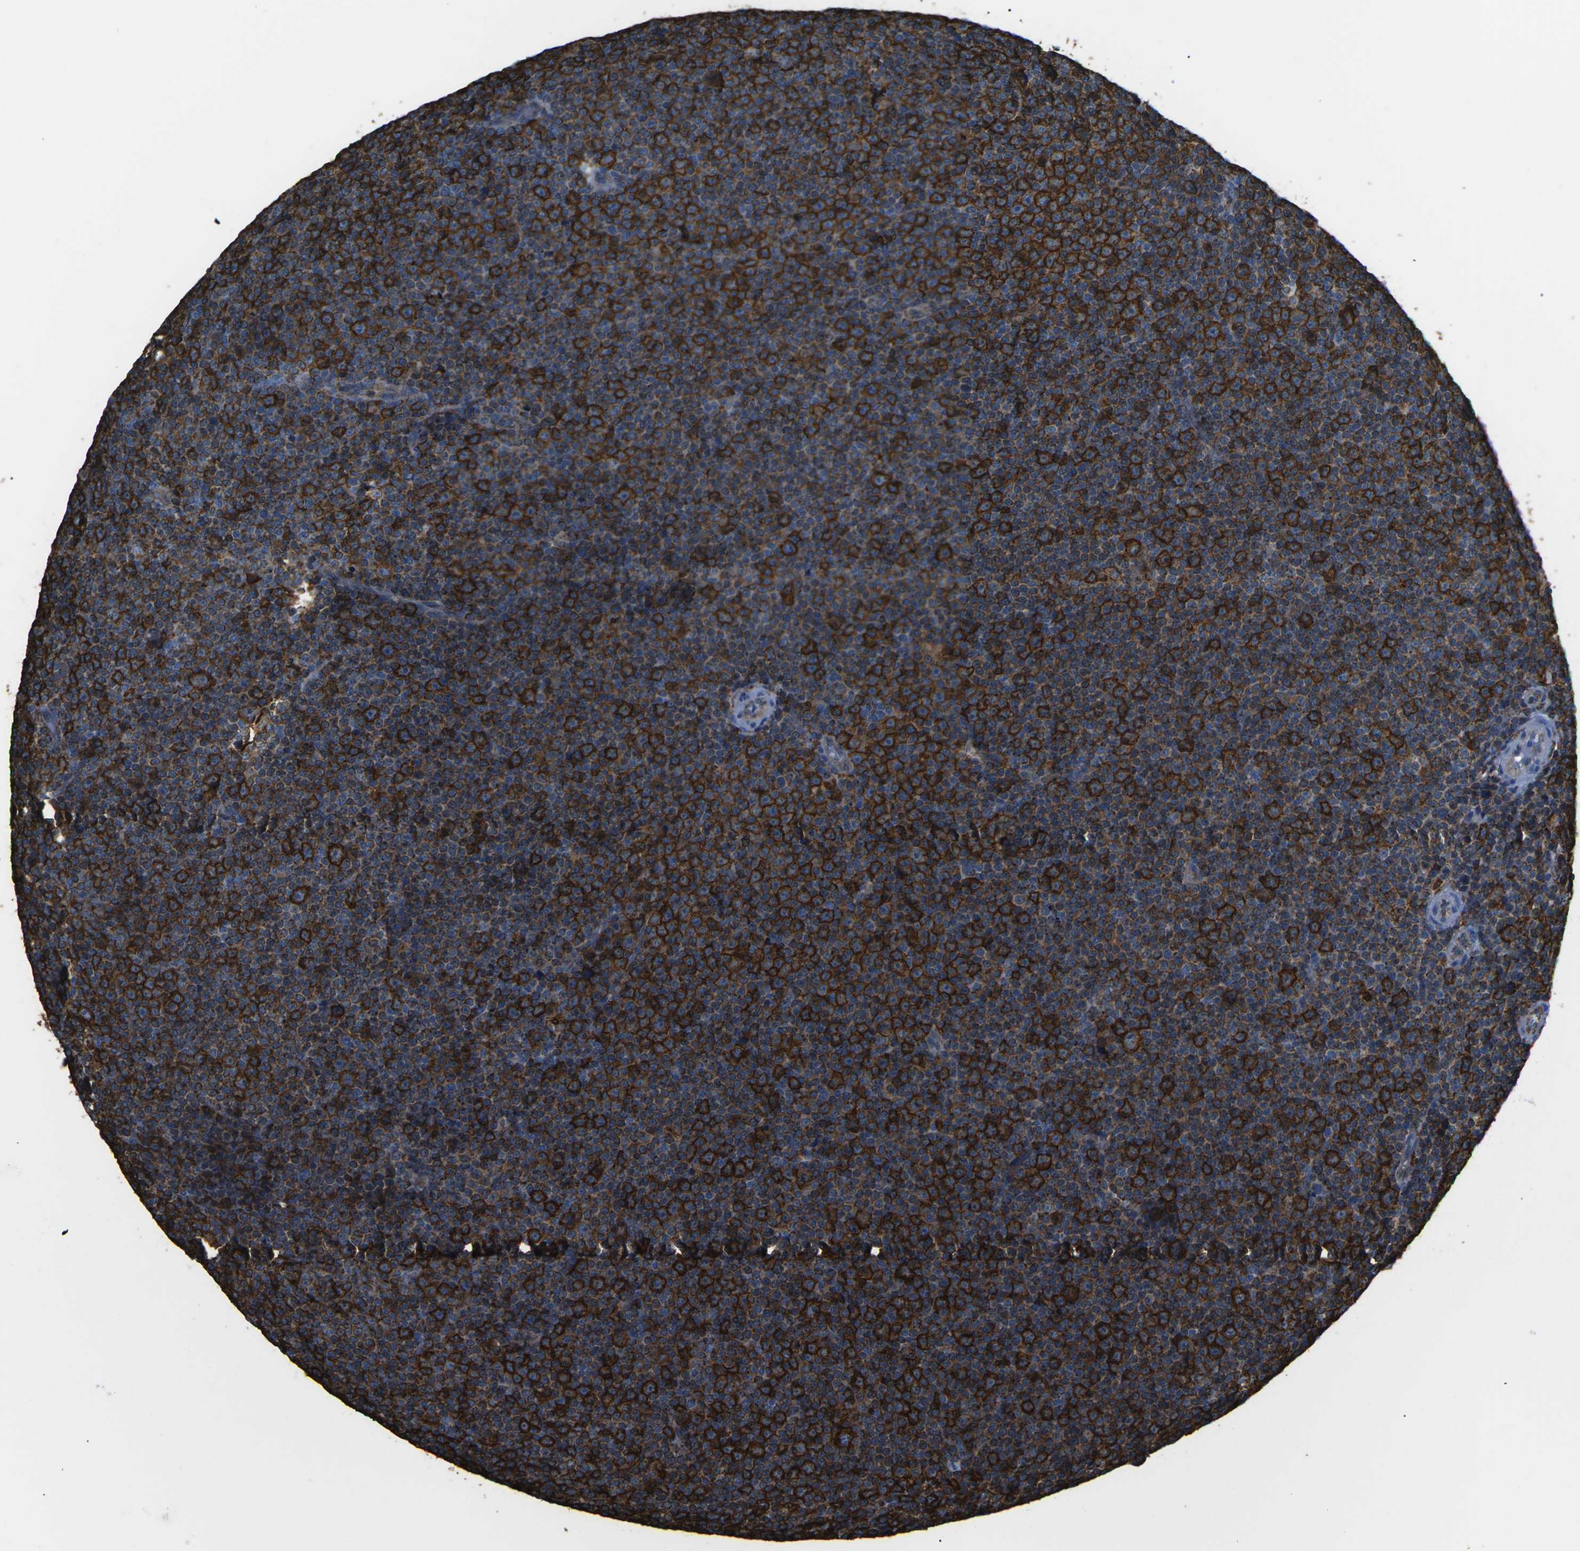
{"staining": {"intensity": "strong", "quantity": ">75%", "location": "cytoplasmic/membranous"}, "tissue": "lymphoma", "cell_type": "Tumor cells", "image_type": "cancer", "snomed": [{"axis": "morphology", "description": "Malignant lymphoma, non-Hodgkin's type, Low grade"}, {"axis": "topography", "description": "Lymph node"}], "caption": "Brown immunohistochemical staining in lymphoma demonstrates strong cytoplasmic/membranous positivity in approximately >75% of tumor cells. The staining was performed using DAB (3,3'-diaminobenzidine), with brown indicating positive protein expression. Nuclei are stained blue with hematoxylin.", "gene": "PTPN1", "patient": {"sex": "female", "age": 67}}